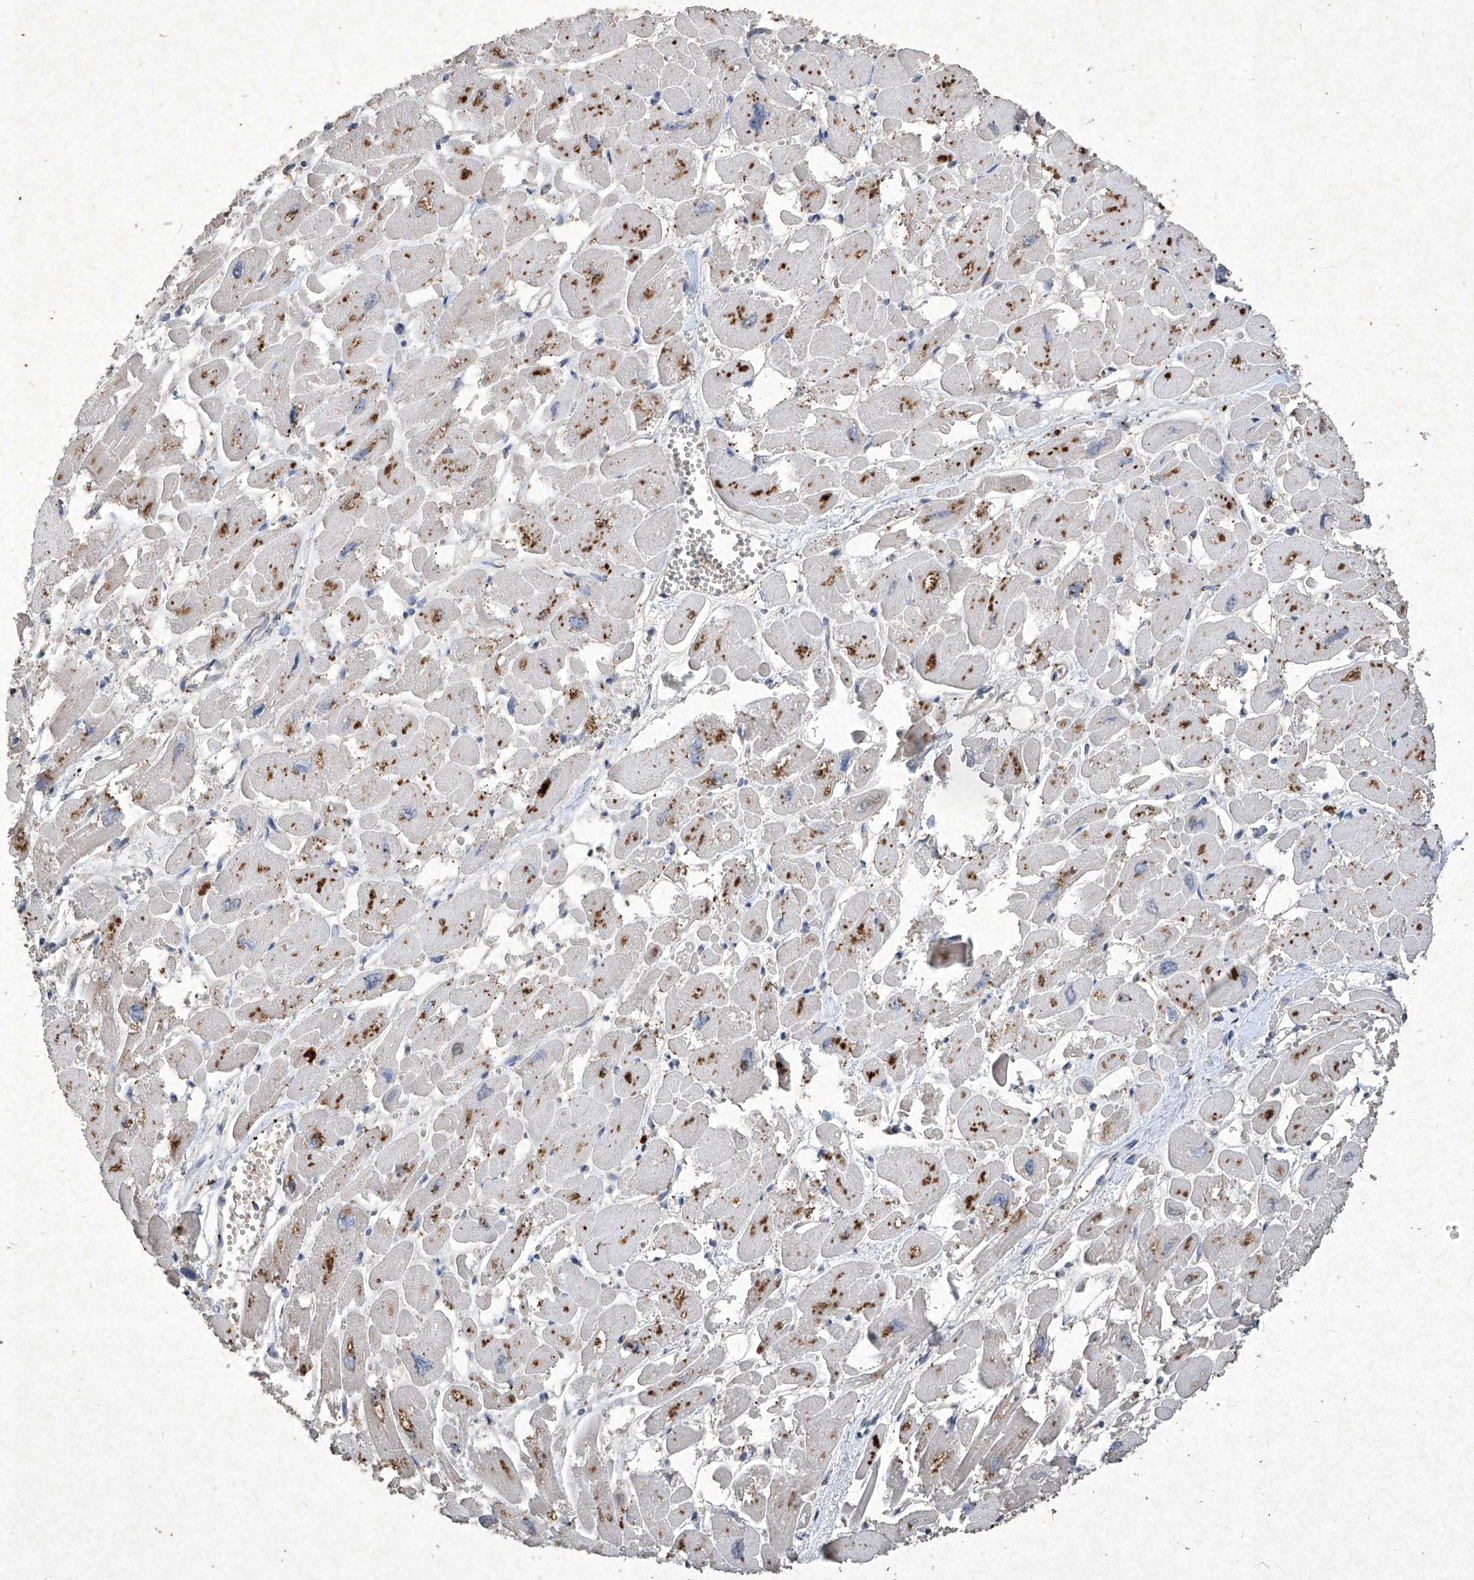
{"staining": {"intensity": "strong", "quantity": "<25%", "location": "cytoplasmic/membranous"}, "tissue": "heart muscle", "cell_type": "Cardiomyocytes", "image_type": "normal", "snomed": [{"axis": "morphology", "description": "Normal tissue, NOS"}, {"axis": "topography", "description": "Heart"}], "caption": "This photomicrograph reveals IHC staining of normal heart muscle, with medium strong cytoplasmic/membranous expression in approximately <25% of cardiomyocytes.", "gene": "MED16", "patient": {"sex": "male", "age": 54}}